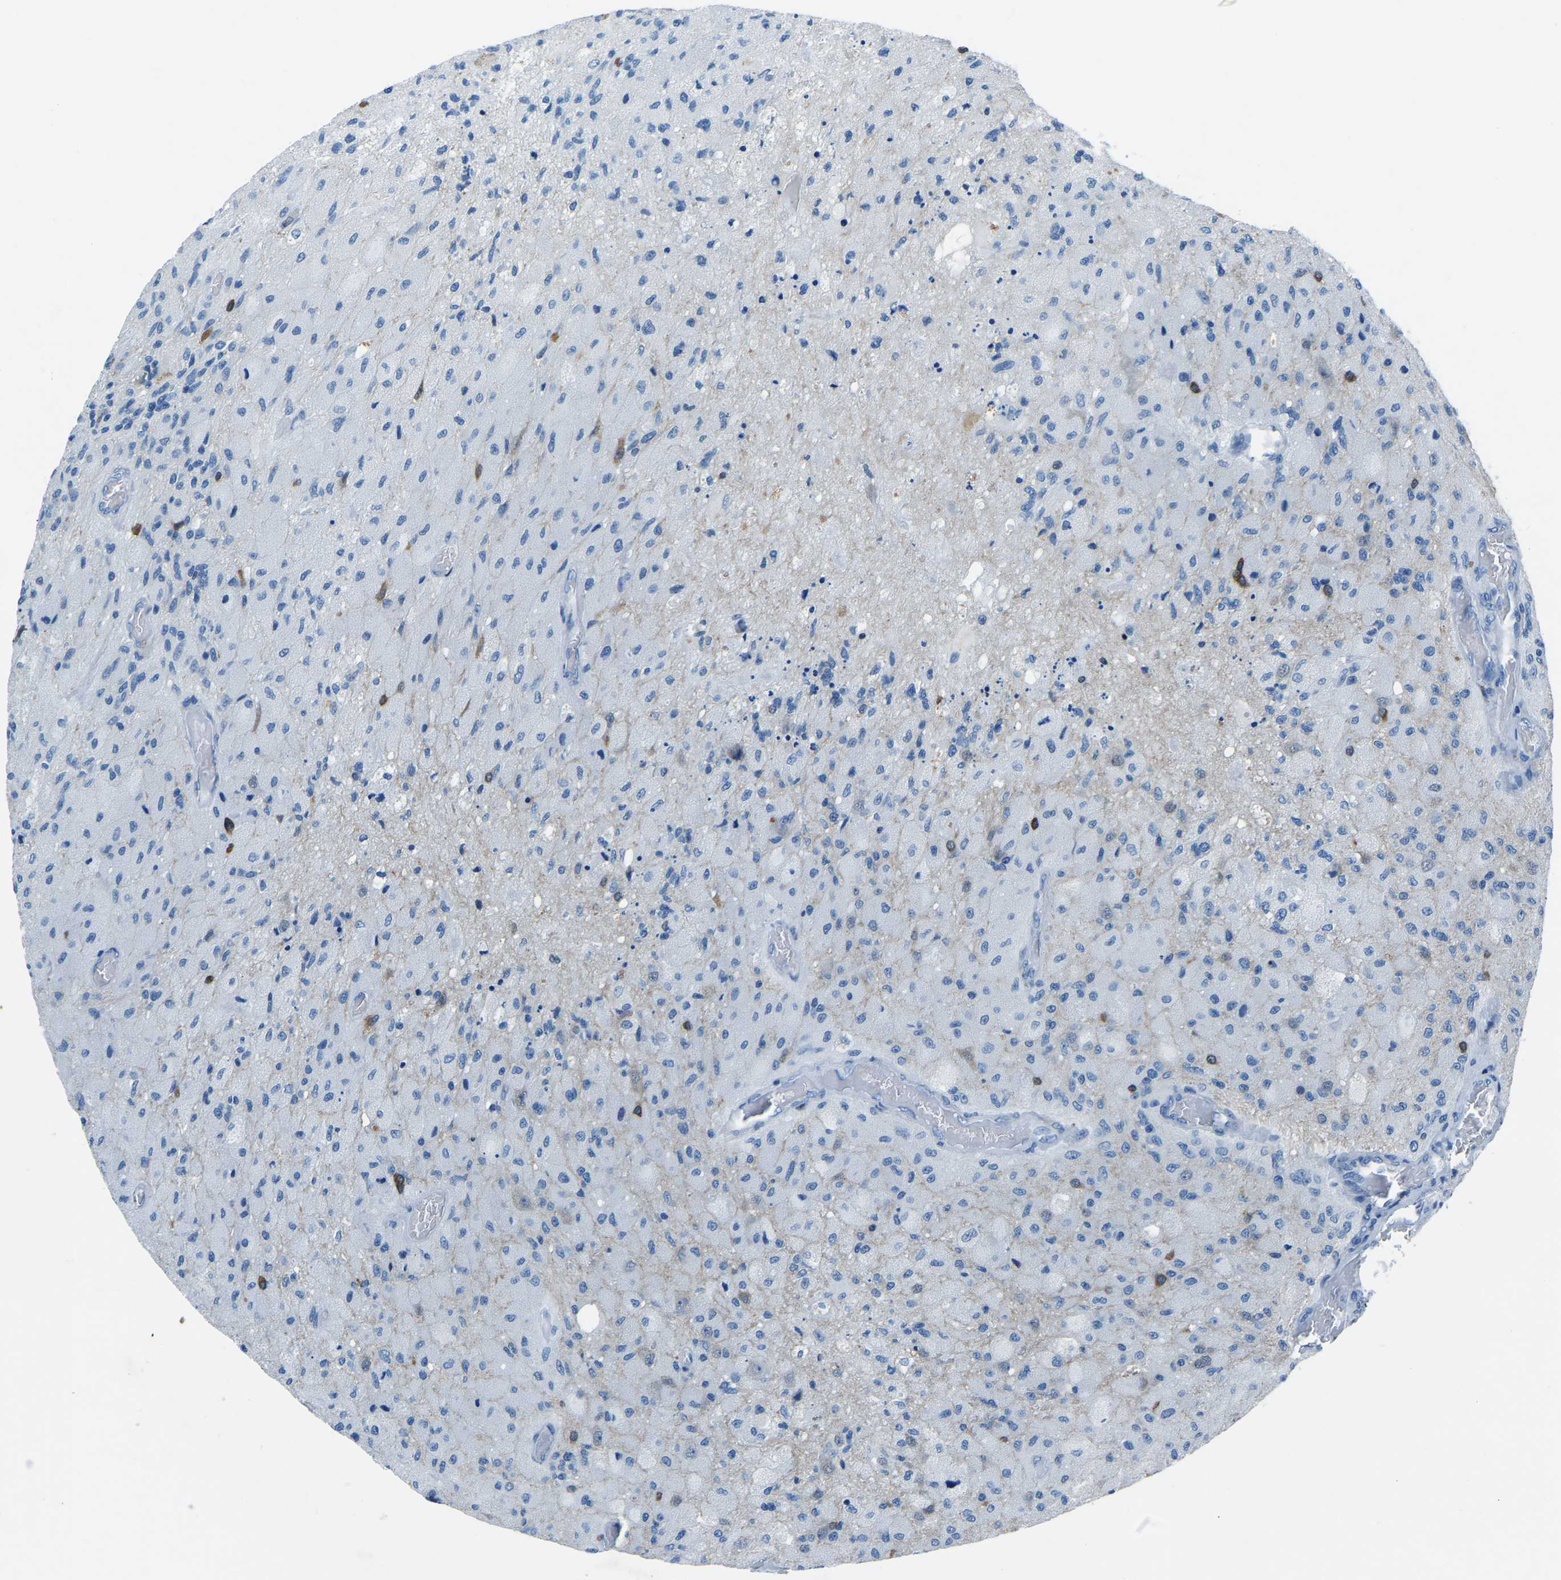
{"staining": {"intensity": "moderate", "quantity": "<25%", "location": "cytoplasmic/membranous"}, "tissue": "glioma", "cell_type": "Tumor cells", "image_type": "cancer", "snomed": [{"axis": "morphology", "description": "Normal tissue, NOS"}, {"axis": "morphology", "description": "Glioma, malignant, High grade"}, {"axis": "topography", "description": "Cerebral cortex"}], "caption": "Immunohistochemical staining of malignant glioma (high-grade) demonstrates low levels of moderate cytoplasmic/membranous protein staining in about <25% of tumor cells.", "gene": "XIRP1", "patient": {"sex": "male", "age": 77}}